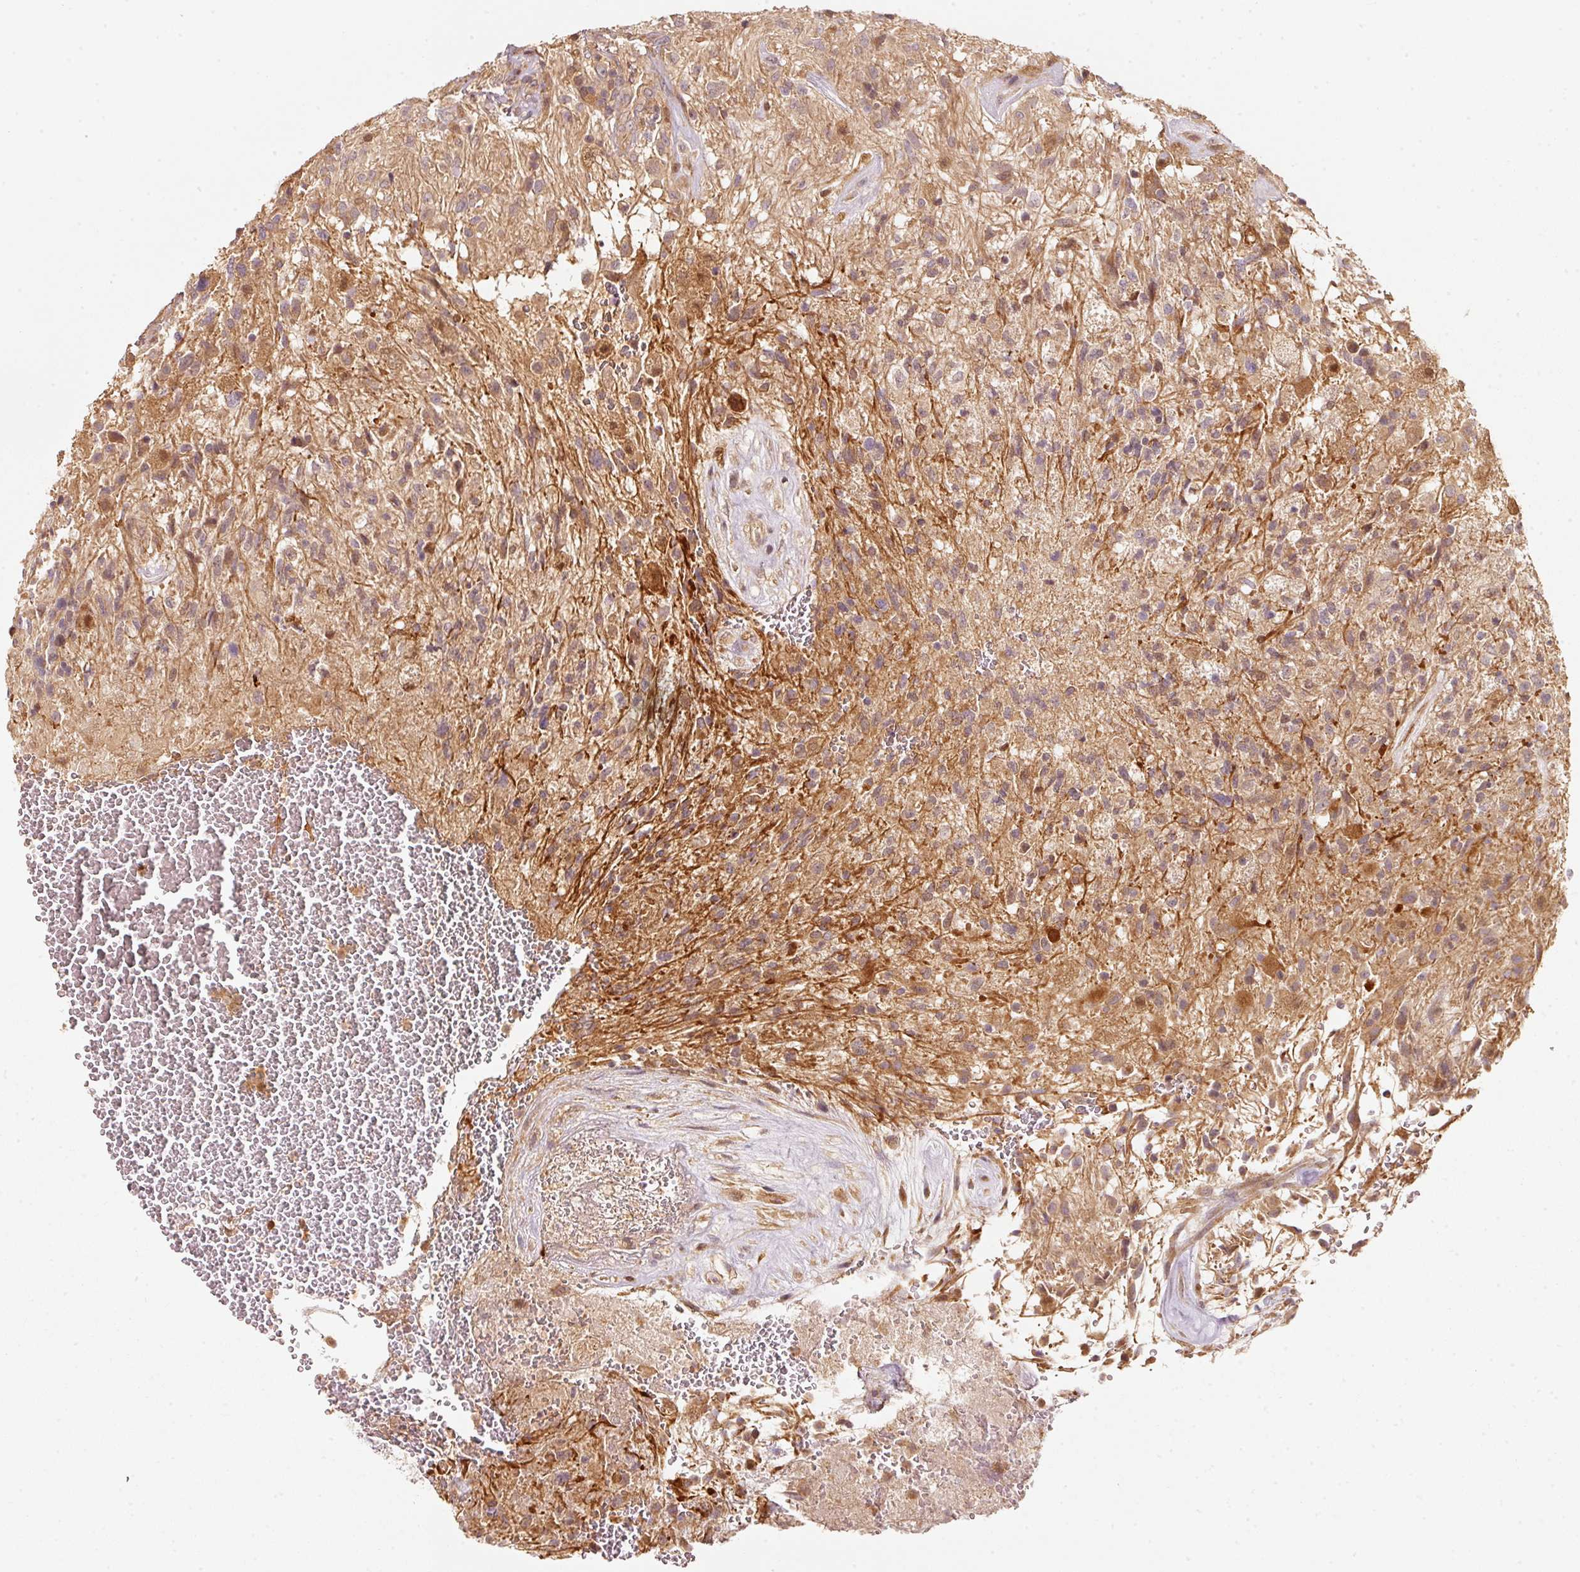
{"staining": {"intensity": "moderate", "quantity": "25%-75%", "location": "cytoplasmic/membranous"}, "tissue": "glioma", "cell_type": "Tumor cells", "image_type": "cancer", "snomed": [{"axis": "morphology", "description": "Glioma, malignant, High grade"}, {"axis": "topography", "description": "Brain"}], "caption": "Immunohistochemical staining of high-grade glioma (malignant) reveals moderate cytoplasmic/membranous protein staining in approximately 25%-75% of tumor cells.", "gene": "RRAS2", "patient": {"sex": "male", "age": 56}}